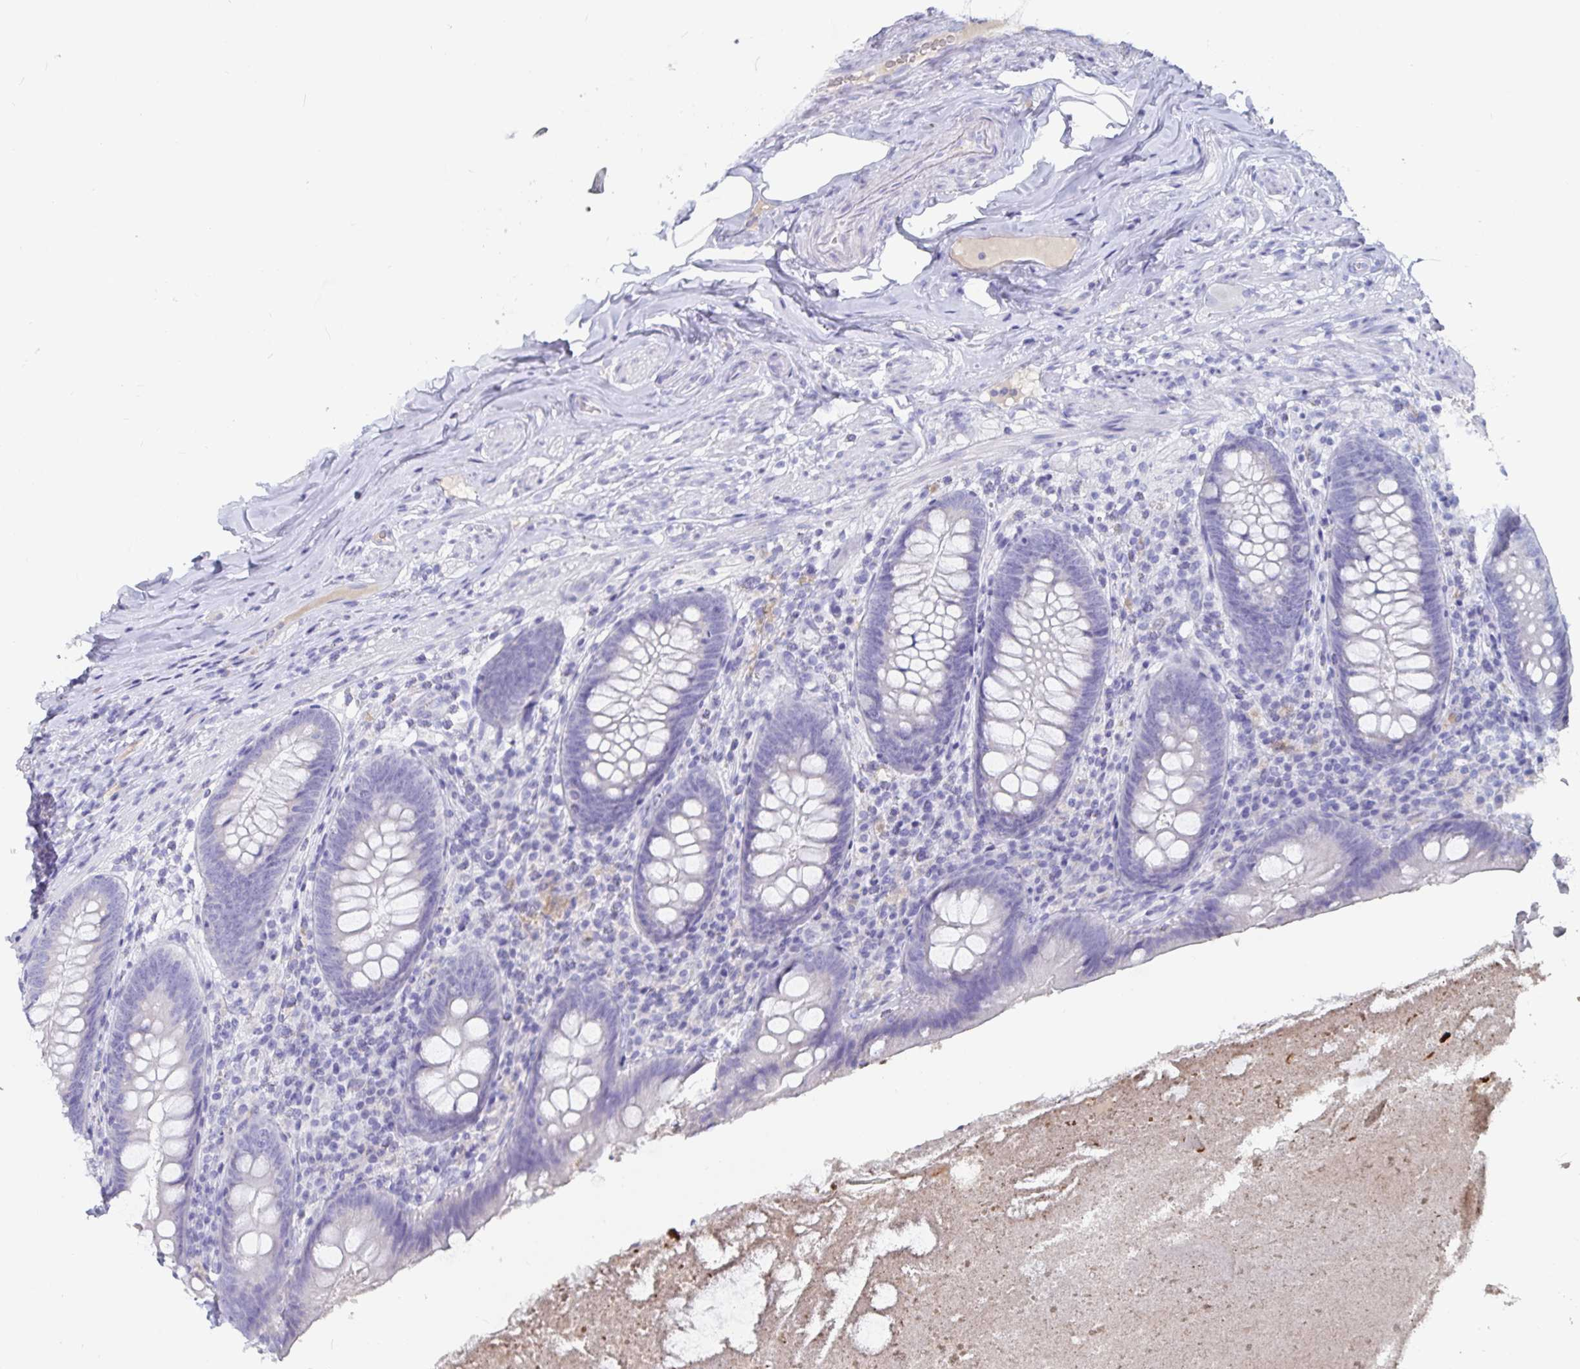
{"staining": {"intensity": "negative", "quantity": "none", "location": "none"}, "tissue": "appendix", "cell_type": "Glandular cells", "image_type": "normal", "snomed": [{"axis": "morphology", "description": "Normal tissue, NOS"}, {"axis": "topography", "description": "Appendix"}], "caption": "The photomicrograph reveals no staining of glandular cells in benign appendix. (DAB immunohistochemistry visualized using brightfield microscopy, high magnification).", "gene": "CFAP69", "patient": {"sex": "male", "age": 47}}